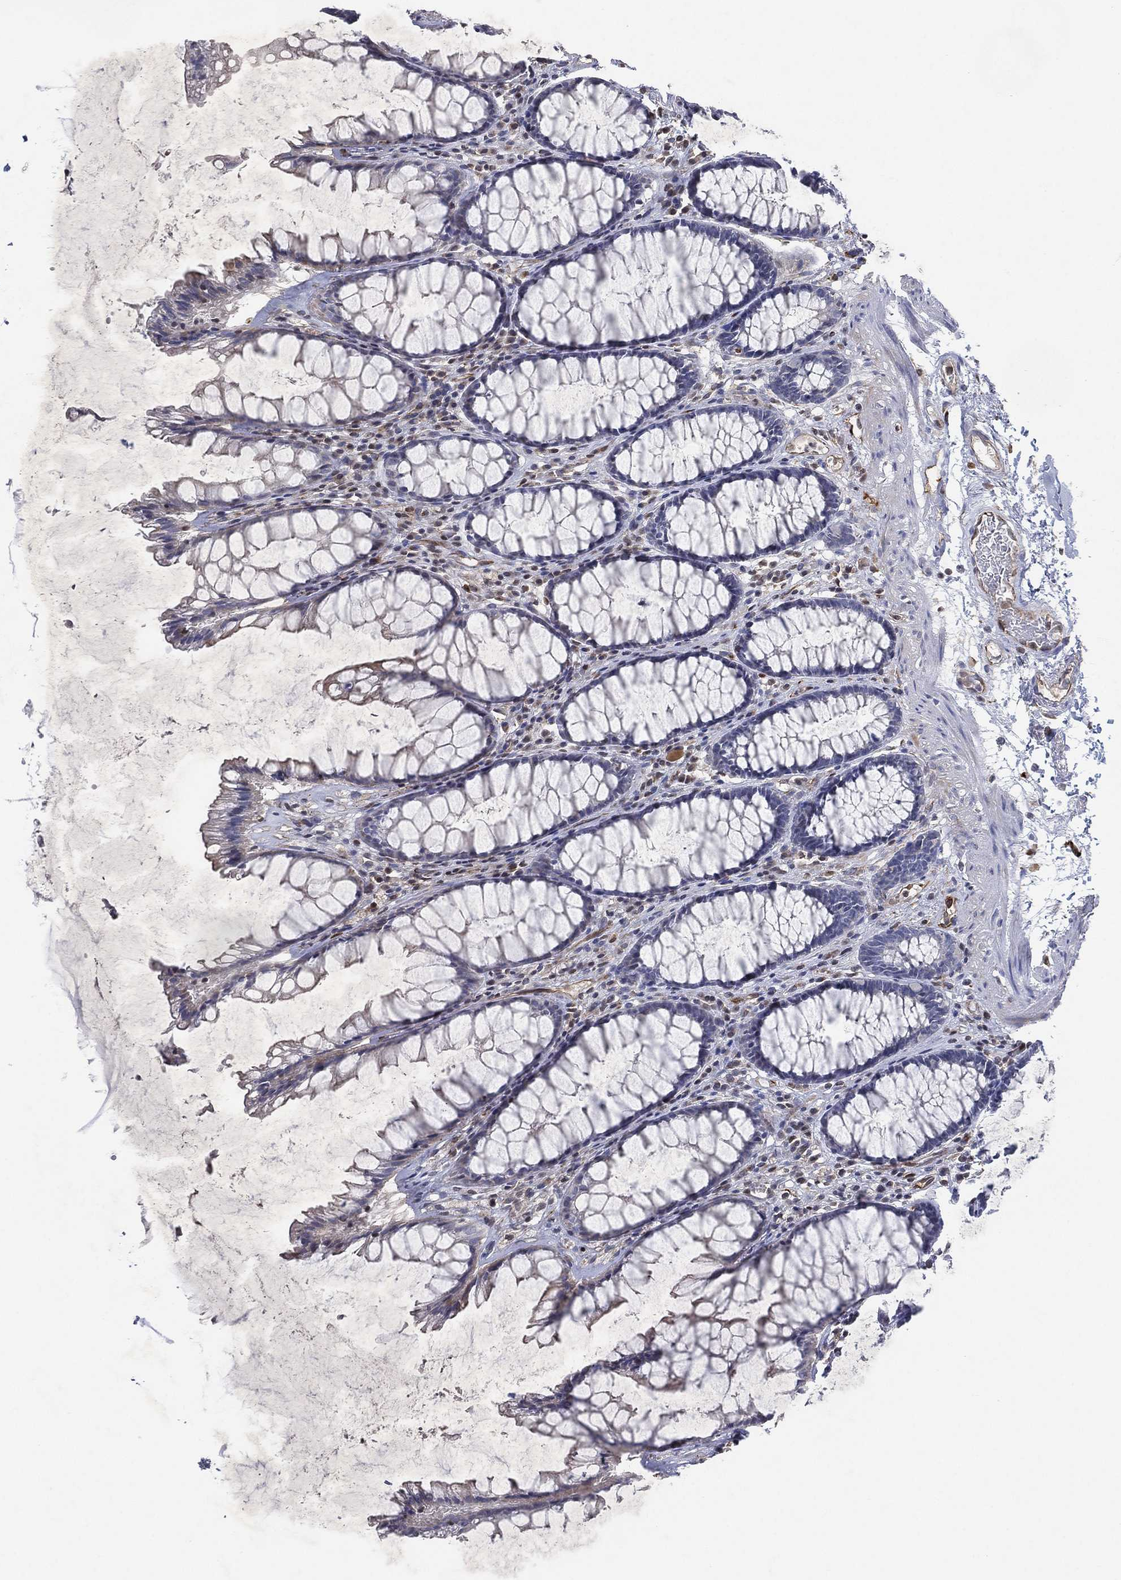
{"staining": {"intensity": "negative", "quantity": "none", "location": "none"}, "tissue": "rectum", "cell_type": "Glandular cells", "image_type": "normal", "snomed": [{"axis": "morphology", "description": "Normal tissue, NOS"}, {"axis": "topography", "description": "Rectum"}], "caption": "Image shows no protein expression in glandular cells of unremarkable rectum. Brightfield microscopy of immunohistochemistry (IHC) stained with DAB (brown) and hematoxylin (blue), captured at high magnification.", "gene": "FLI1", "patient": {"sex": "male", "age": 72}}